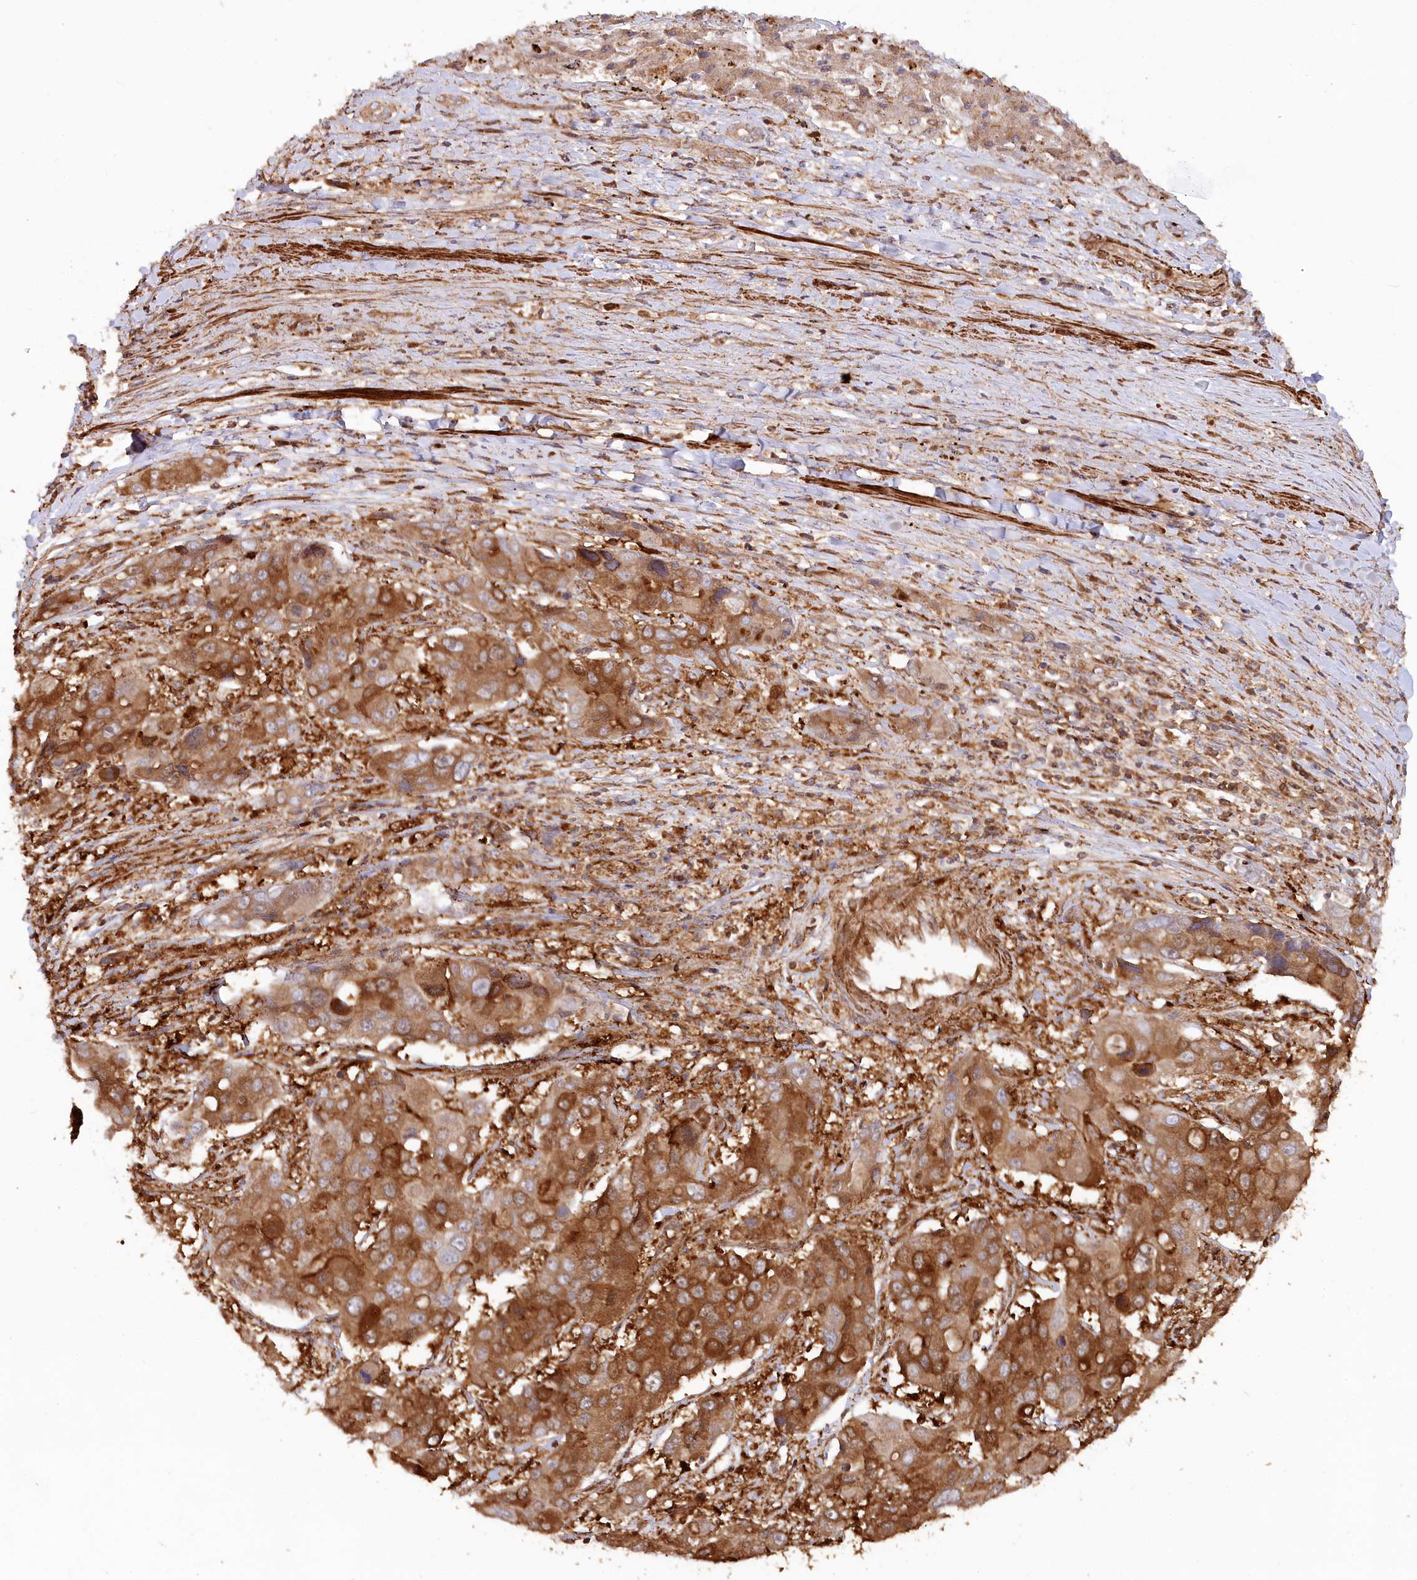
{"staining": {"intensity": "strong", "quantity": ">75%", "location": "cytoplasmic/membranous"}, "tissue": "liver cancer", "cell_type": "Tumor cells", "image_type": "cancer", "snomed": [{"axis": "morphology", "description": "Cholangiocarcinoma"}, {"axis": "topography", "description": "Liver"}], "caption": "A high amount of strong cytoplasmic/membranous expression is appreciated in approximately >75% of tumor cells in liver cancer (cholangiocarcinoma) tissue.", "gene": "PAIP2", "patient": {"sex": "male", "age": 67}}